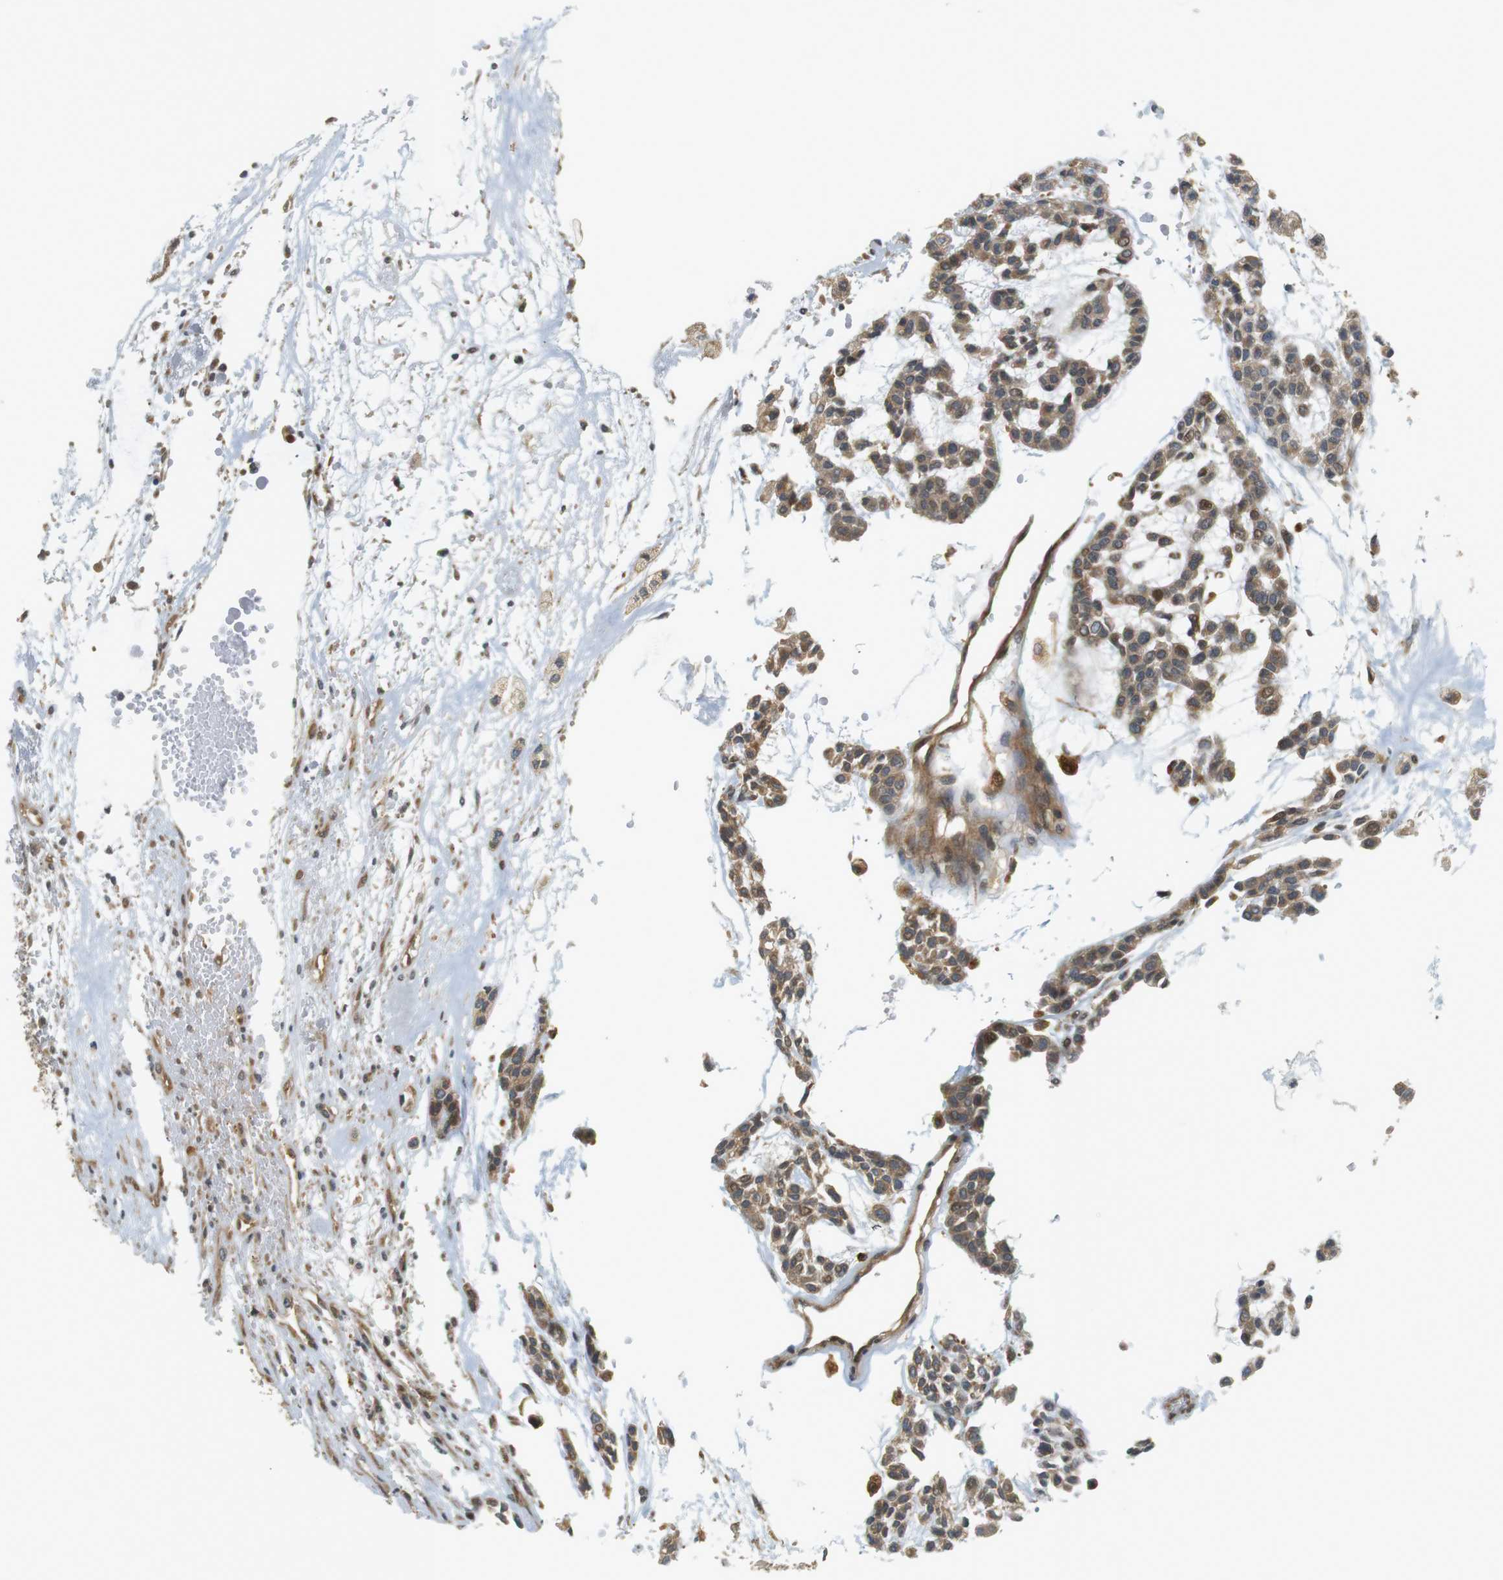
{"staining": {"intensity": "moderate", "quantity": ">75%", "location": "cytoplasmic/membranous"}, "tissue": "head and neck cancer", "cell_type": "Tumor cells", "image_type": "cancer", "snomed": [{"axis": "morphology", "description": "Adenocarcinoma, NOS"}, {"axis": "morphology", "description": "Adenoma, NOS"}, {"axis": "topography", "description": "Head-Neck"}], "caption": "Protein expression analysis of head and neck cancer exhibits moderate cytoplasmic/membranous staining in approximately >75% of tumor cells.", "gene": "TSPAN9", "patient": {"sex": "female", "age": 55}}